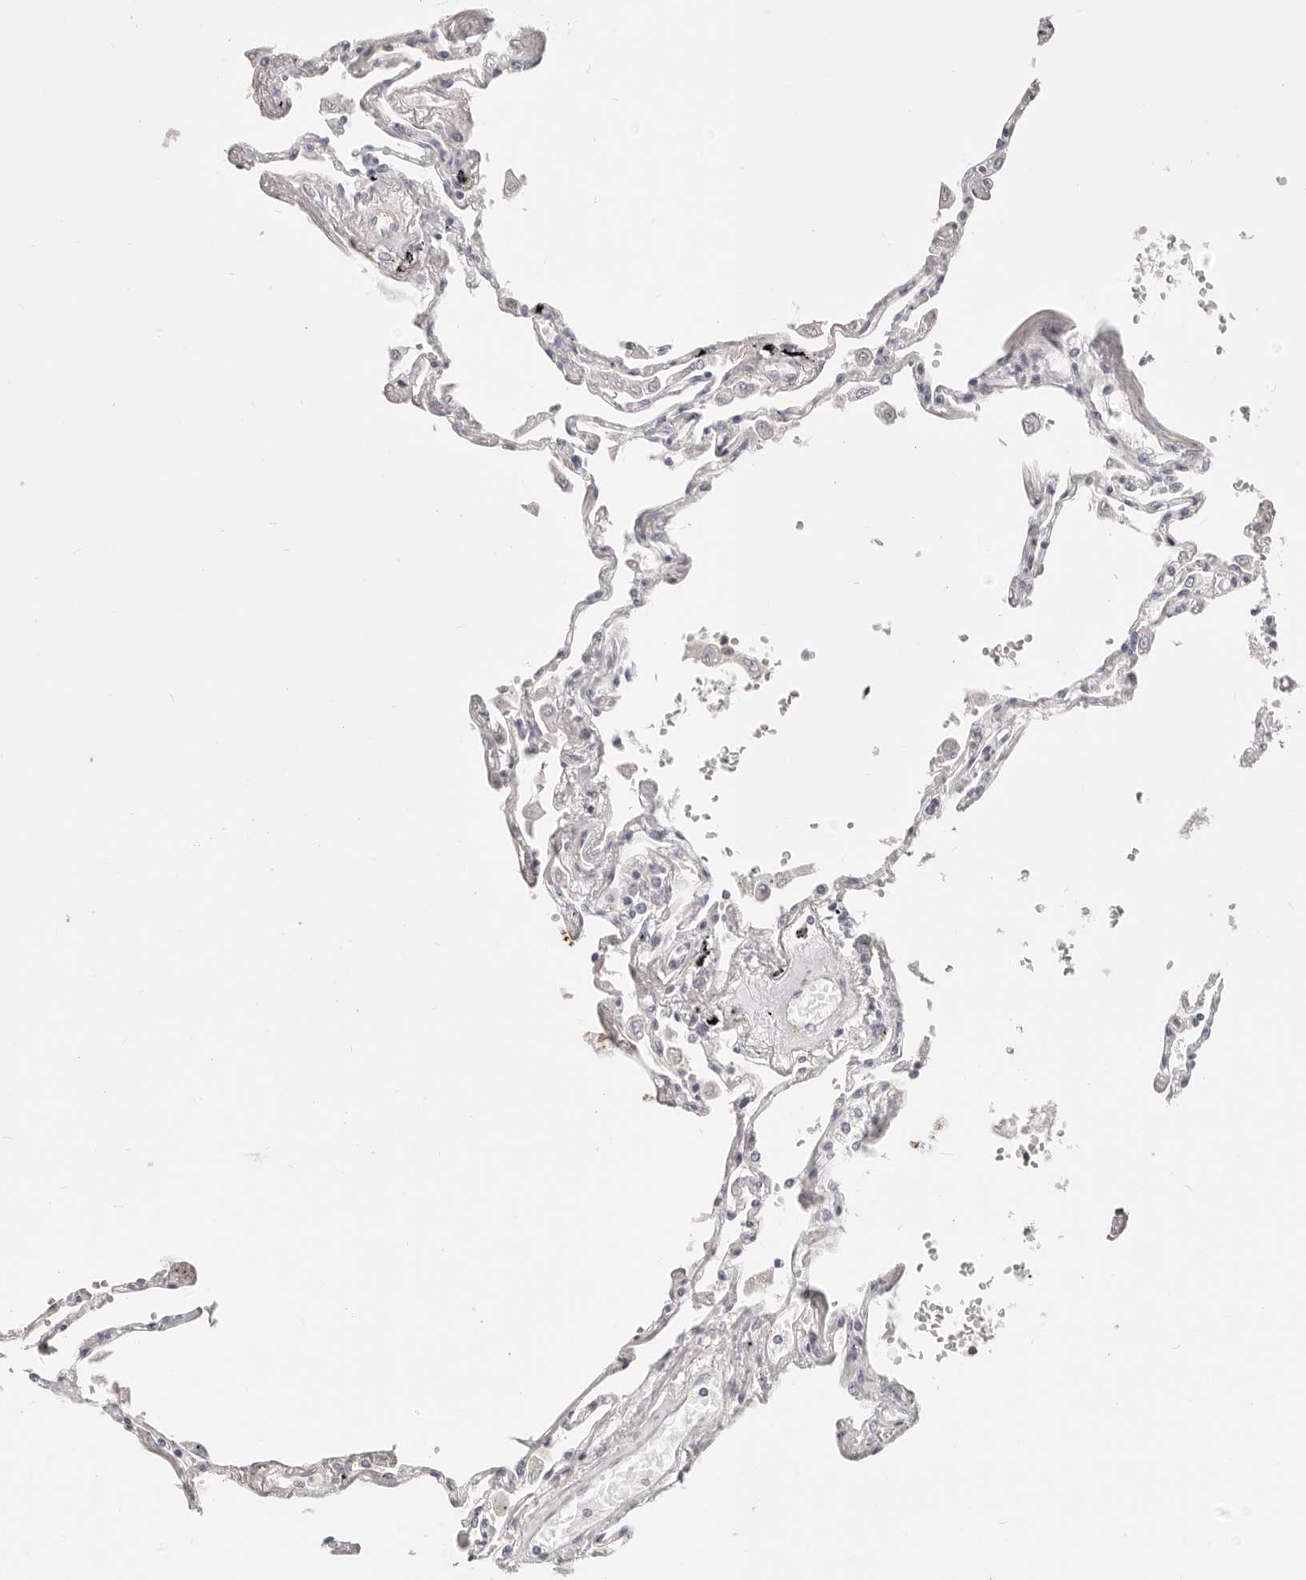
{"staining": {"intensity": "weak", "quantity": "<25%", "location": "cytoplasmic/membranous"}, "tissue": "lung", "cell_type": "Alveolar cells", "image_type": "normal", "snomed": [{"axis": "morphology", "description": "Normal tissue, NOS"}, {"axis": "topography", "description": "Lung"}], "caption": "Immunohistochemistry micrograph of normal human lung stained for a protein (brown), which demonstrates no staining in alveolar cells. (DAB (3,3'-diaminobenzidine) immunohistochemistry (IHC), high magnification).", "gene": "DTNBP1", "patient": {"sex": "female", "age": 67}}